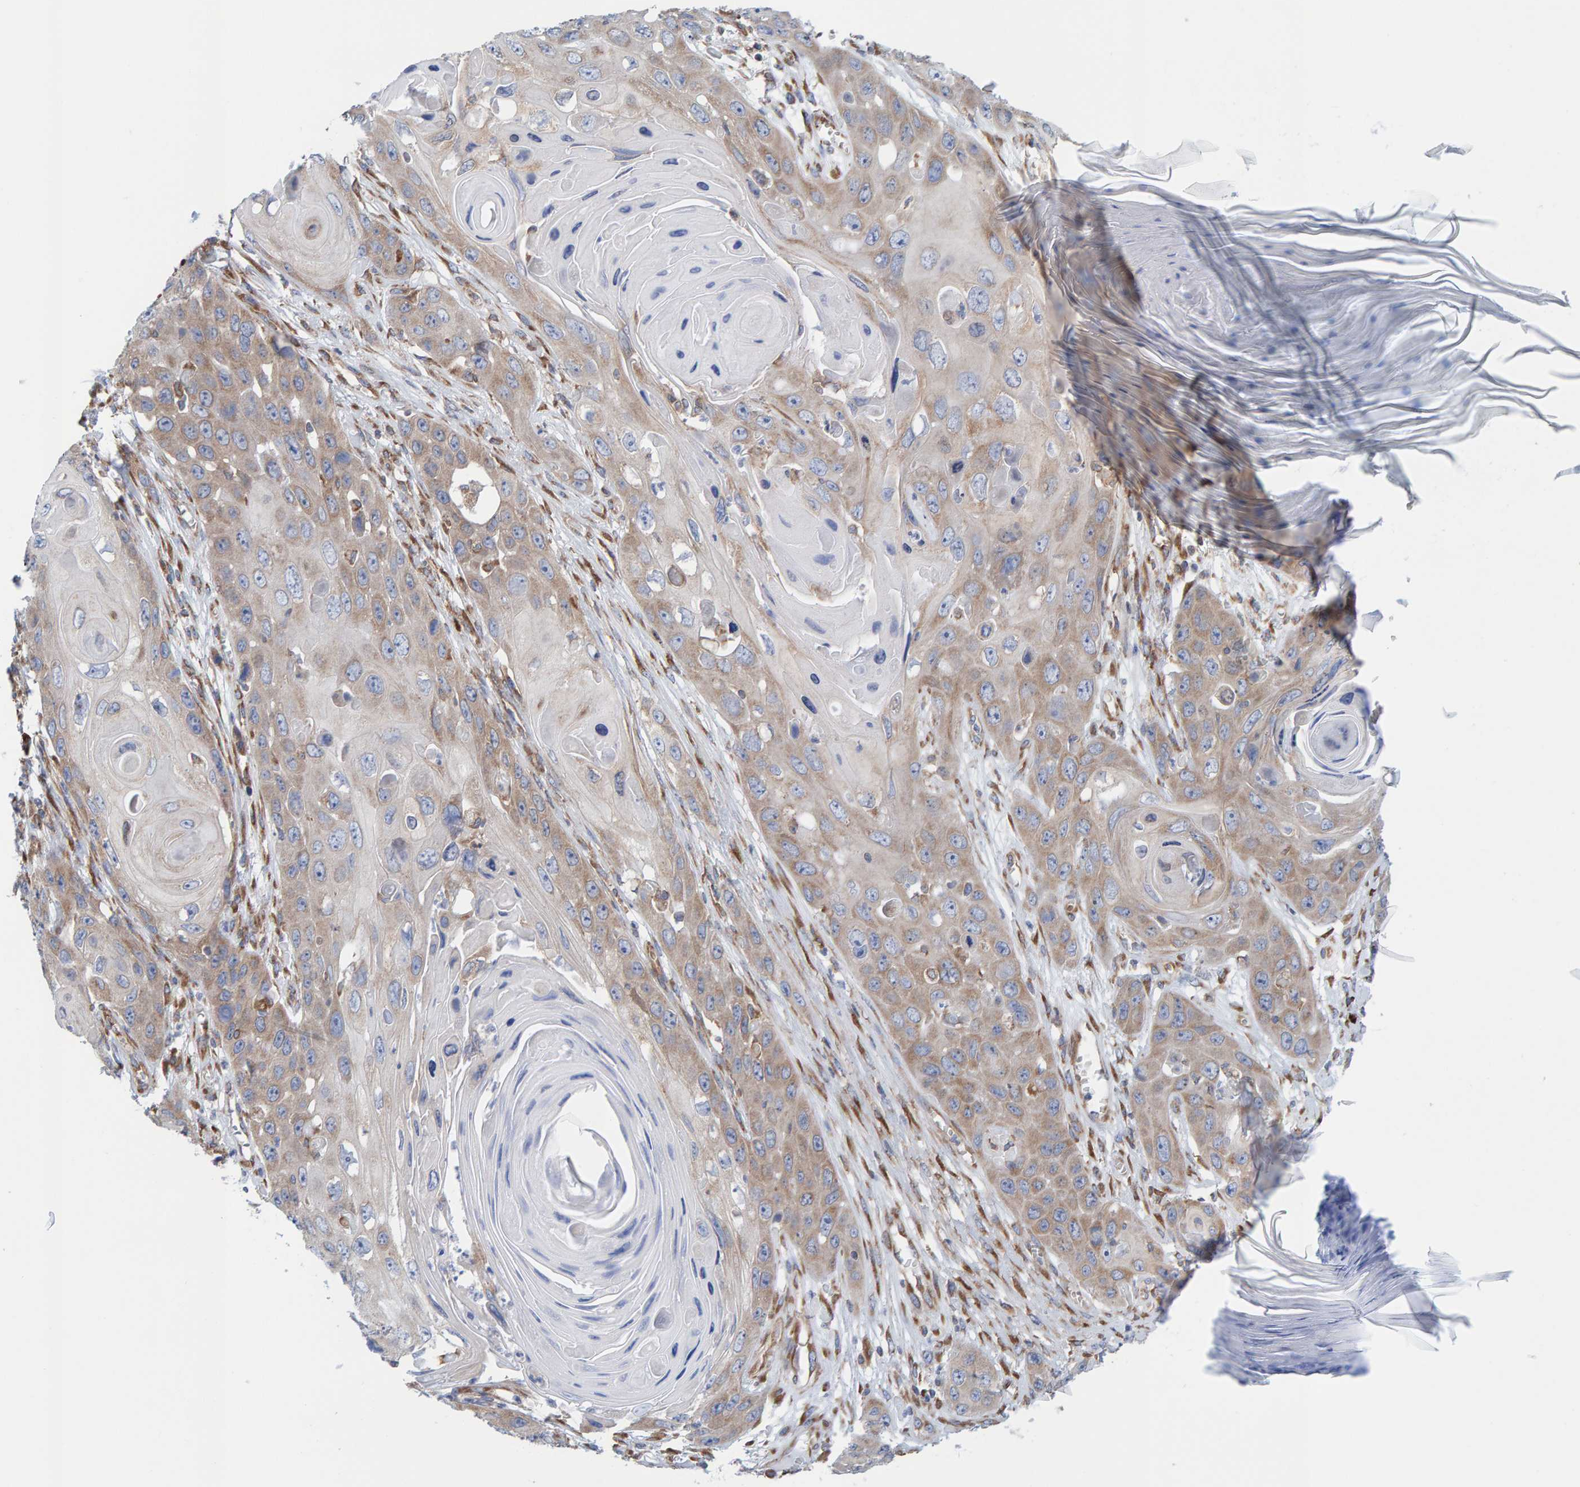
{"staining": {"intensity": "weak", "quantity": ">75%", "location": "cytoplasmic/membranous"}, "tissue": "skin cancer", "cell_type": "Tumor cells", "image_type": "cancer", "snomed": [{"axis": "morphology", "description": "Squamous cell carcinoma, NOS"}, {"axis": "topography", "description": "Skin"}], "caption": "Immunohistochemistry of human skin cancer exhibits low levels of weak cytoplasmic/membranous expression in approximately >75% of tumor cells. The protein is stained brown, and the nuclei are stained in blue (DAB IHC with brightfield microscopy, high magnification).", "gene": "CDK5RAP3", "patient": {"sex": "male", "age": 55}}